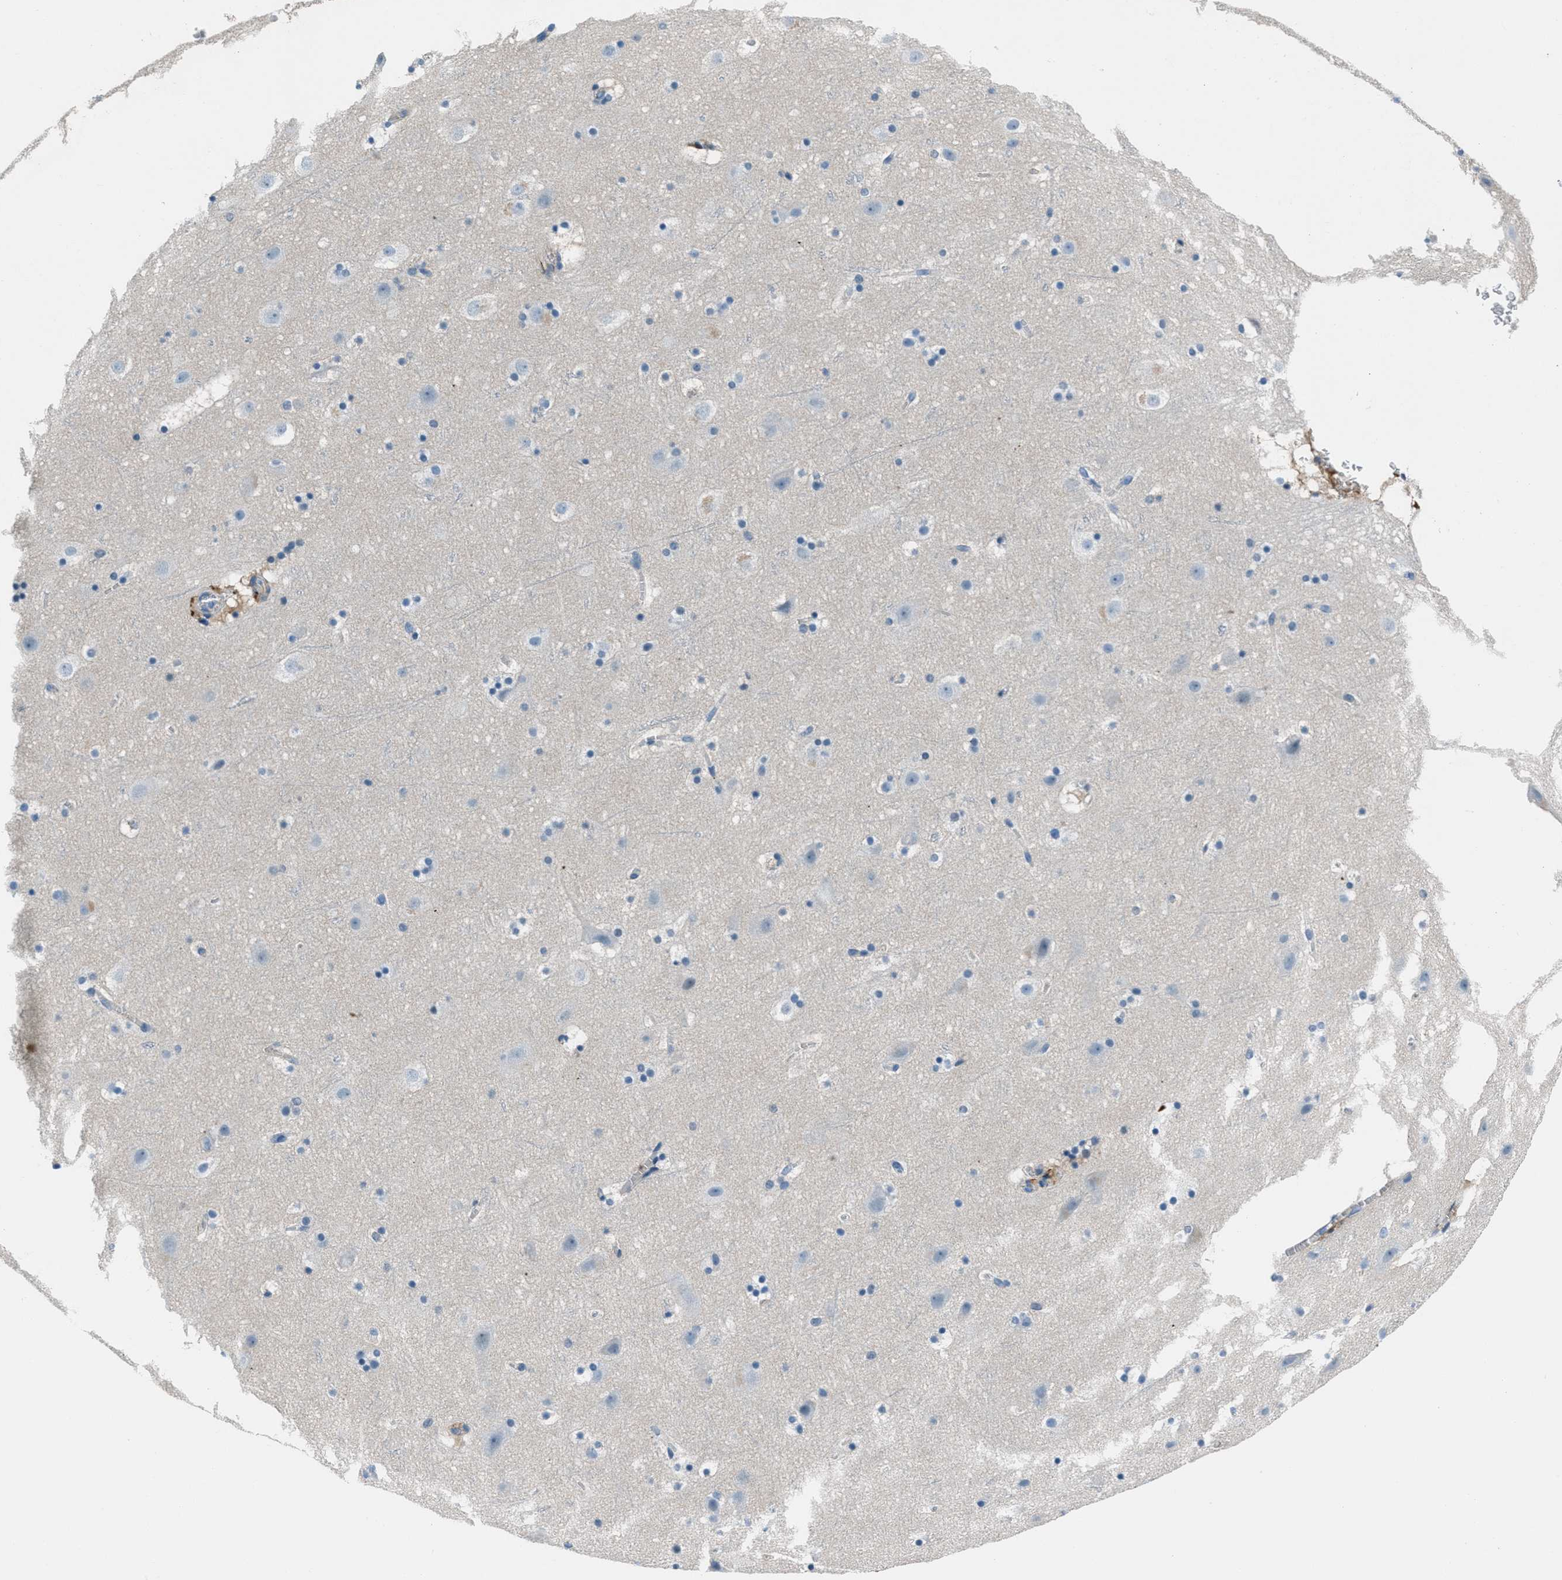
{"staining": {"intensity": "negative", "quantity": "none", "location": "none"}, "tissue": "cerebral cortex", "cell_type": "Endothelial cells", "image_type": "normal", "snomed": [{"axis": "morphology", "description": "Normal tissue, NOS"}, {"axis": "topography", "description": "Cerebral cortex"}], "caption": "DAB immunohistochemical staining of normal cerebral cortex exhibits no significant positivity in endothelial cells.", "gene": "FBN1", "patient": {"sex": "male", "age": 45}}